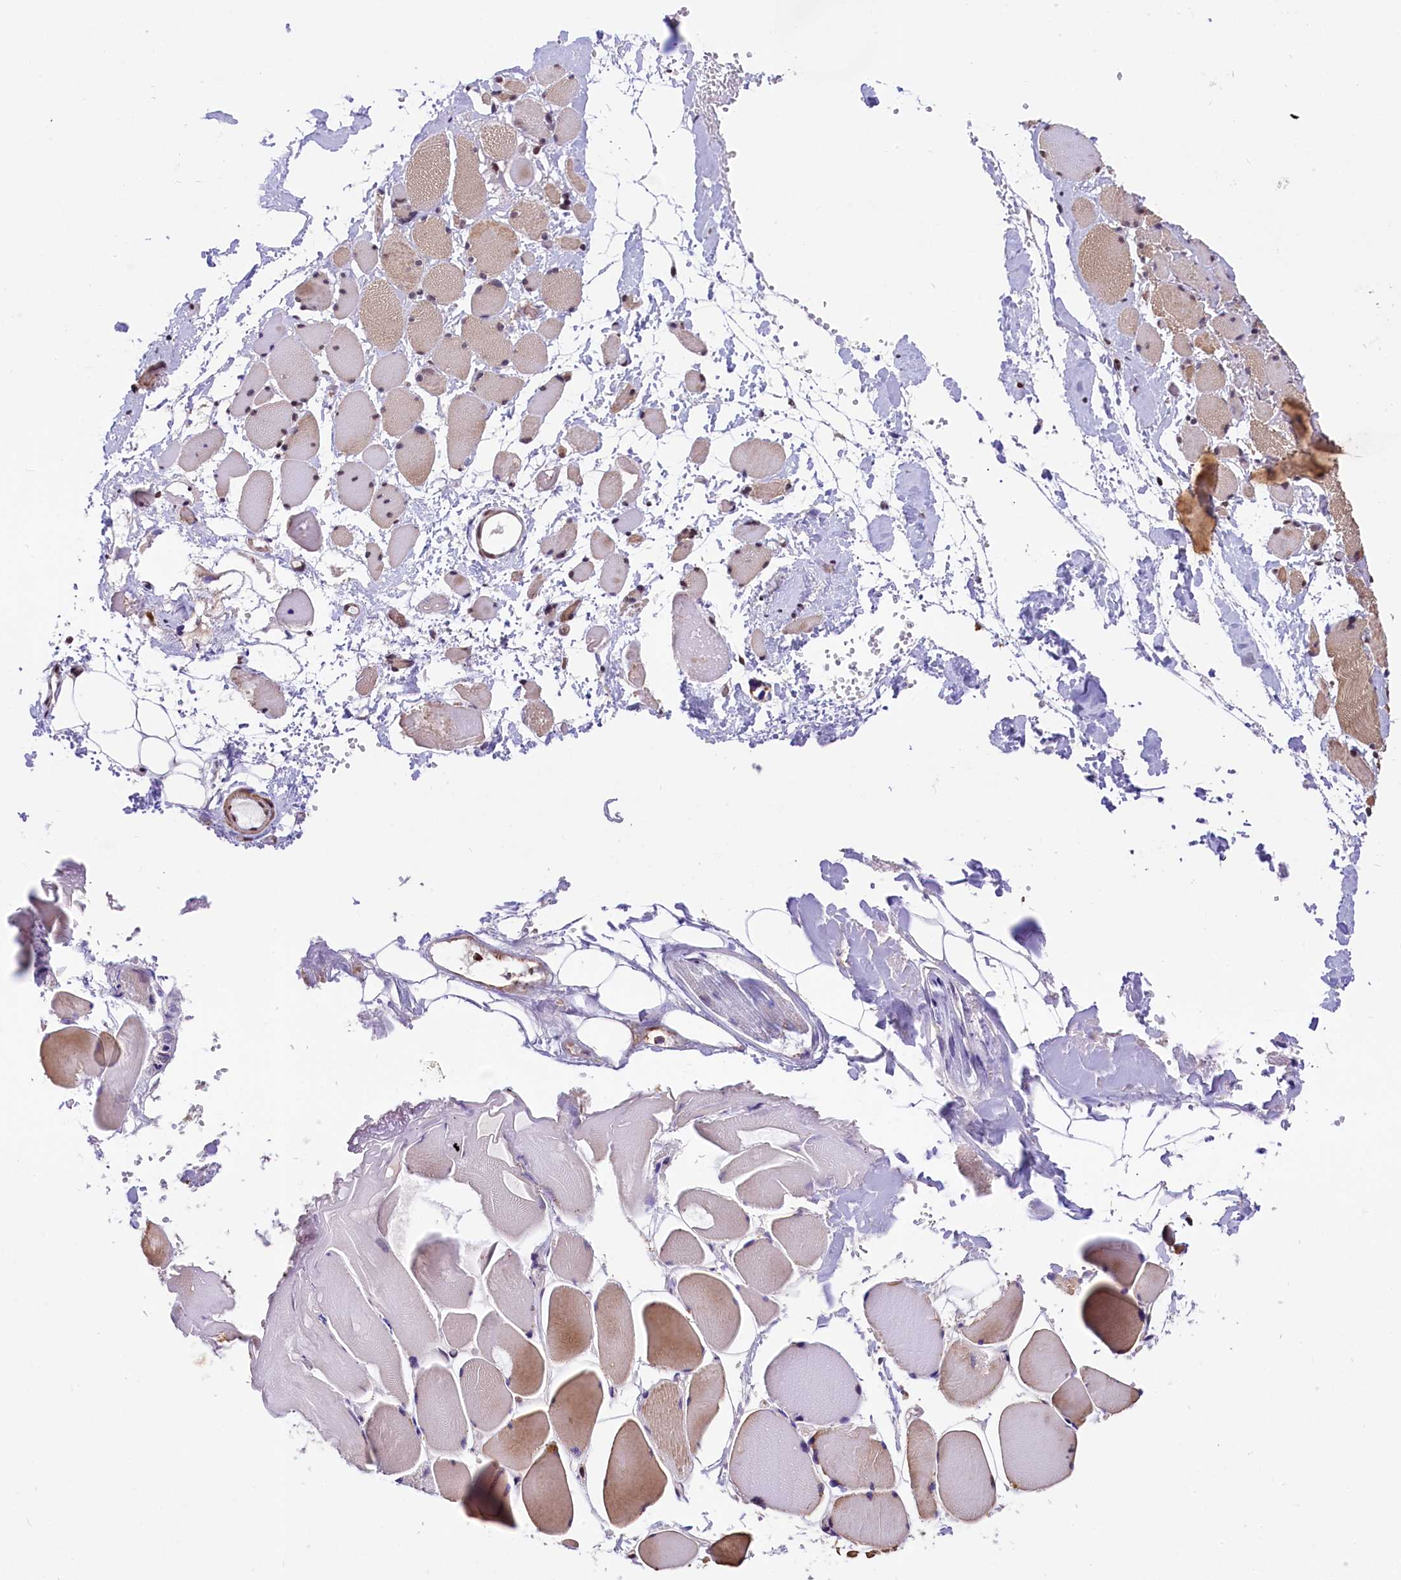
{"staining": {"intensity": "moderate", "quantity": "<25%", "location": "cytoplasmic/membranous,nuclear"}, "tissue": "skeletal muscle", "cell_type": "Myocytes", "image_type": "normal", "snomed": [{"axis": "morphology", "description": "Normal tissue, NOS"}, {"axis": "morphology", "description": "Basal cell carcinoma"}, {"axis": "topography", "description": "Skeletal muscle"}], "caption": "Moderate cytoplasmic/membranous,nuclear protein staining is seen in approximately <25% of myocytes in skeletal muscle. (Brightfield microscopy of DAB IHC at high magnification).", "gene": "ZC3H4", "patient": {"sex": "female", "age": 64}}